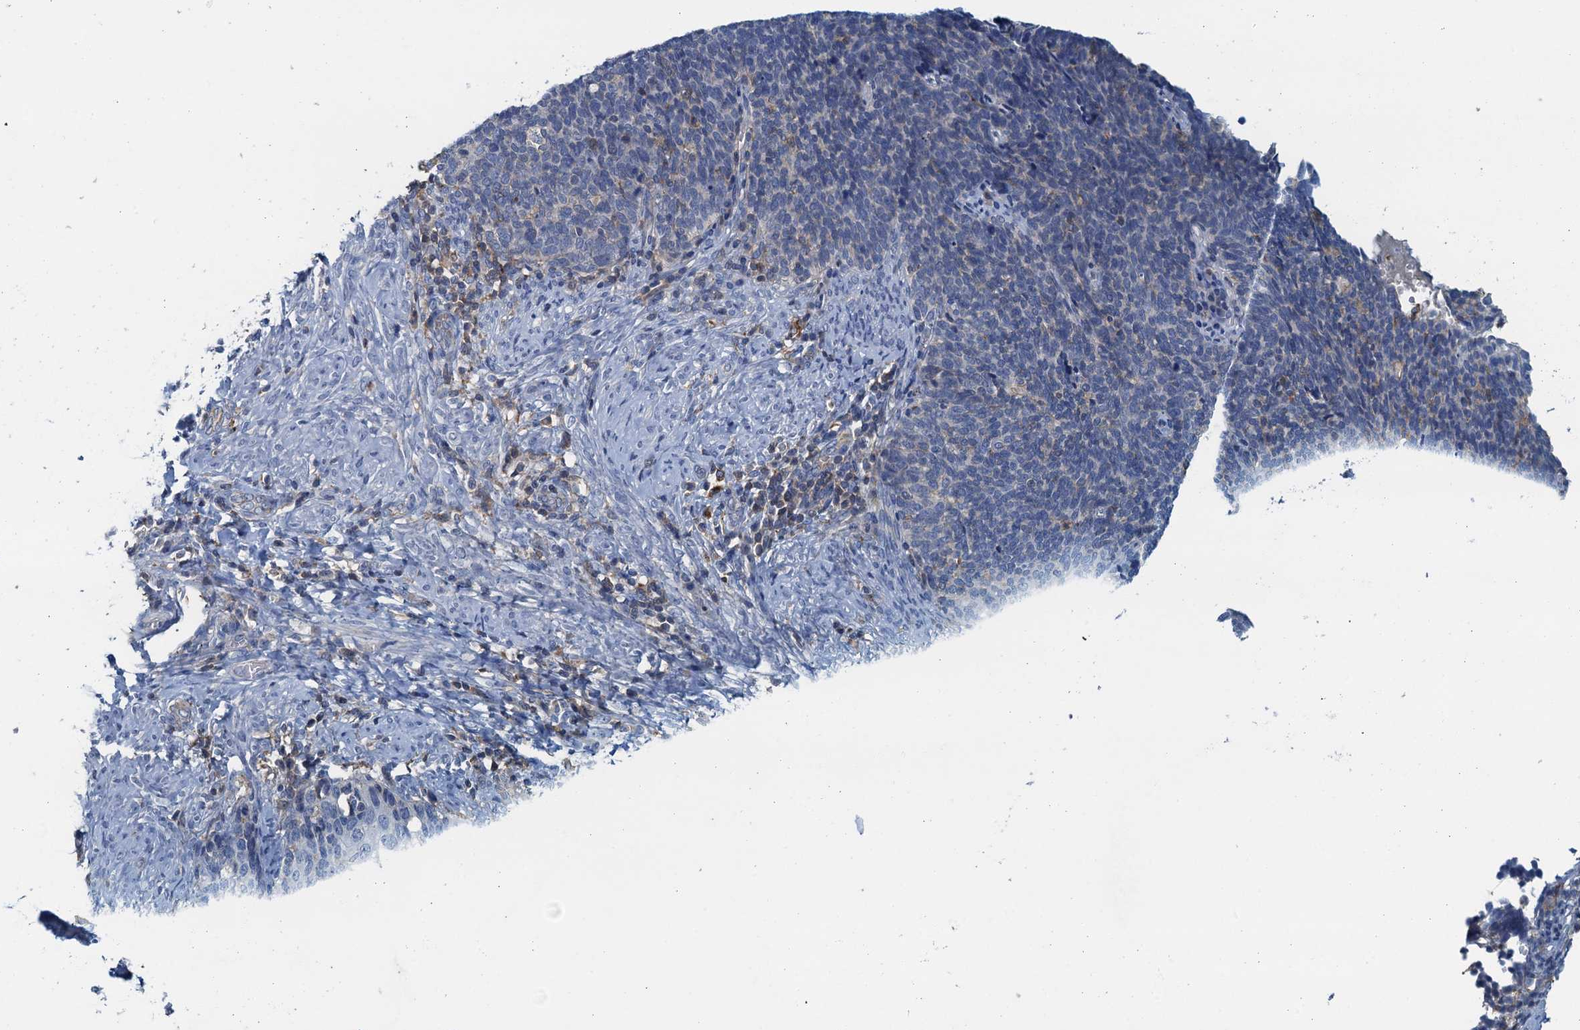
{"staining": {"intensity": "negative", "quantity": "none", "location": "none"}, "tissue": "cervical cancer", "cell_type": "Tumor cells", "image_type": "cancer", "snomed": [{"axis": "morphology", "description": "Squamous cell carcinoma, NOS"}, {"axis": "topography", "description": "Cervix"}], "caption": "Image shows no protein positivity in tumor cells of cervical squamous cell carcinoma tissue. Brightfield microscopy of immunohistochemistry (IHC) stained with DAB (brown) and hematoxylin (blue), captured at high magnification.", "gene": "THAP10", "patient": {"sex": "female", "age": 39}}